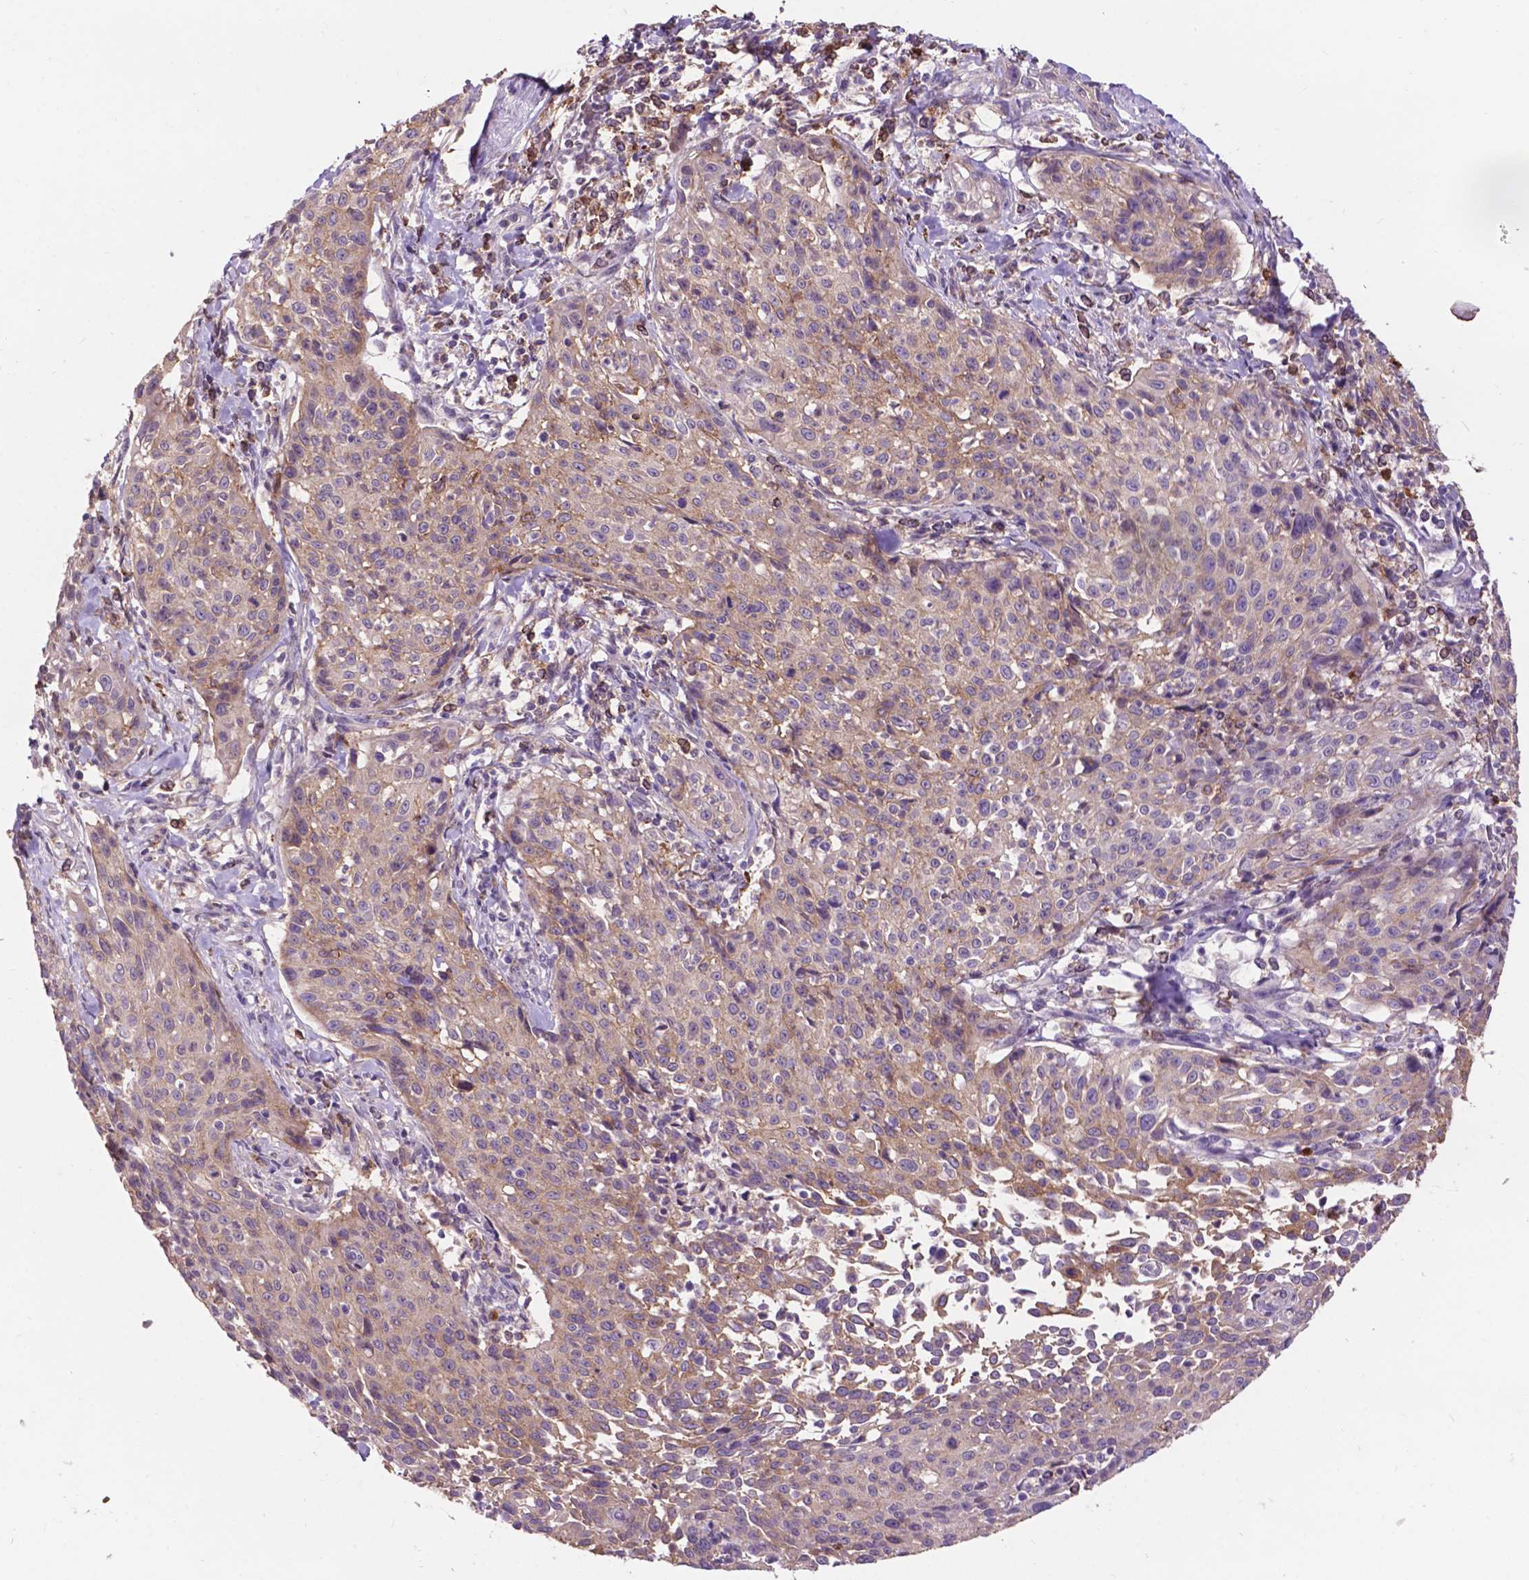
{"staining": {"intensity": "weak", "quantity": "25%-75%", "location": "cytoplasmic/membranous"}, "tissue": "cervical cancer", "cell_type": "Tumor cells", "image_type": "cancer", "snomed": [{"axis": "morphology", "description": "Squamous cell carcinoma, NOS"}, {"axis": "topography", "description": "Cervix"}], "caption": "Cervical cancer was stained to show a protein in brown. There is low levels of weak cytoplasmic/membranous staining in approximately 25%-75% of tumor cells. The protein of interest is shown in brown color, while the nuclei are stained blue.", "gene": "PLSCR1", "patient": {"sex": "female", "age": 26}}